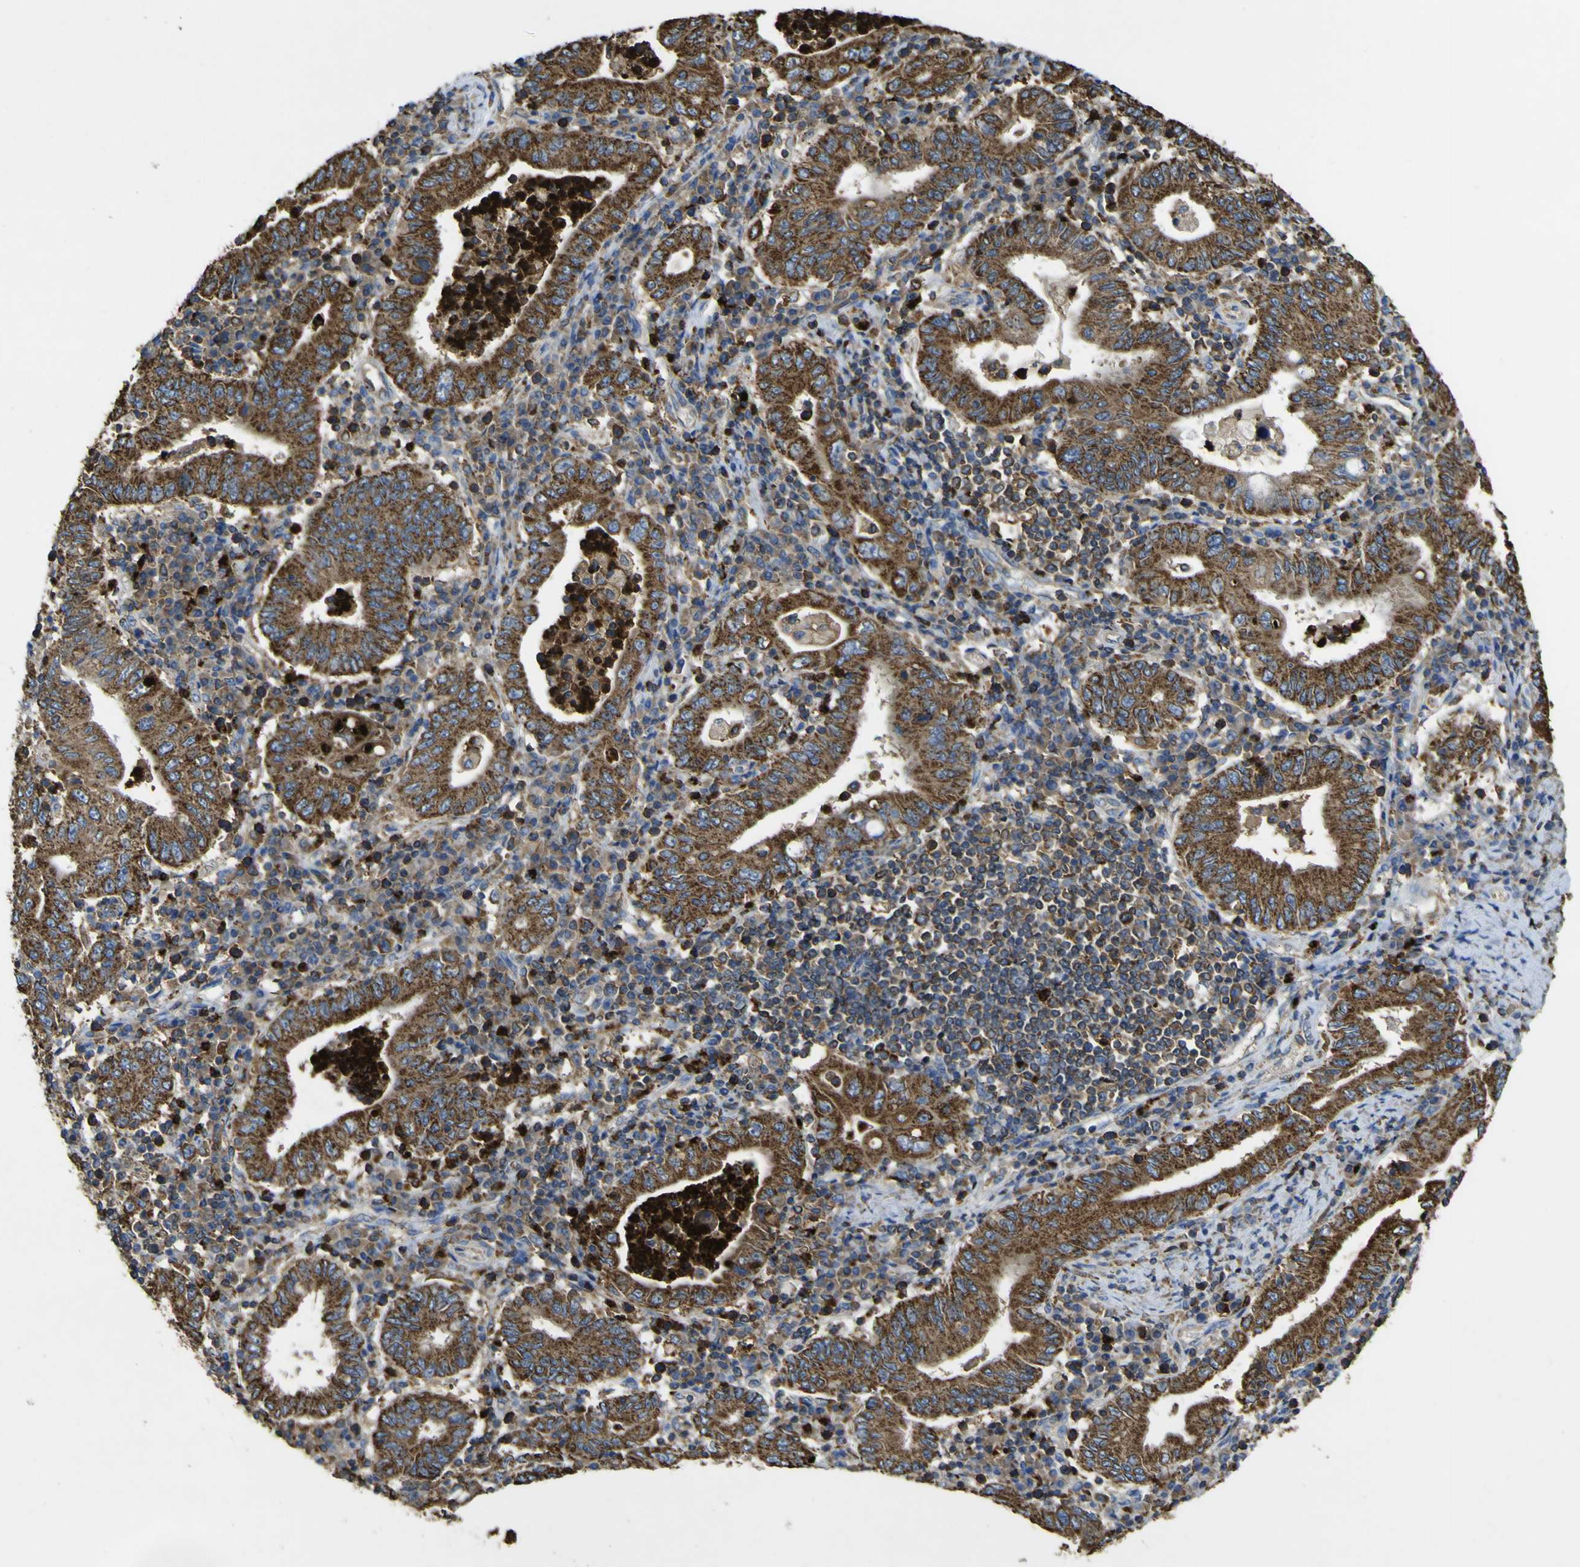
{"staining": {"intensity": "strong", "quantity": ">75%", "location": "cytoplasmic/membranous"}, "tissue": "stomach cancer", "cell_type": "Tumor cells", "image_type": "cancer", "snomed": [{"axis": "morphology", "description": "Normal tissue, NOS"}, {"axis": "morphology", "description": "Adenocarcinoma, NOS"}, {"axis": "topography", "description": "Esophagus"}, {"axis": "topography", "description": "Stomach, upper"}, {"axis": "topography", "description": "Peripheral nerve tissue"}], "caption": "Stomach cancer stained with a brown dye demonstrates strong cytoplasmic/membranous positive positivity in approximately >75% of tumor cells.", "gene": "ACSL3", "patient": {"sex": "male", "age": 62}}